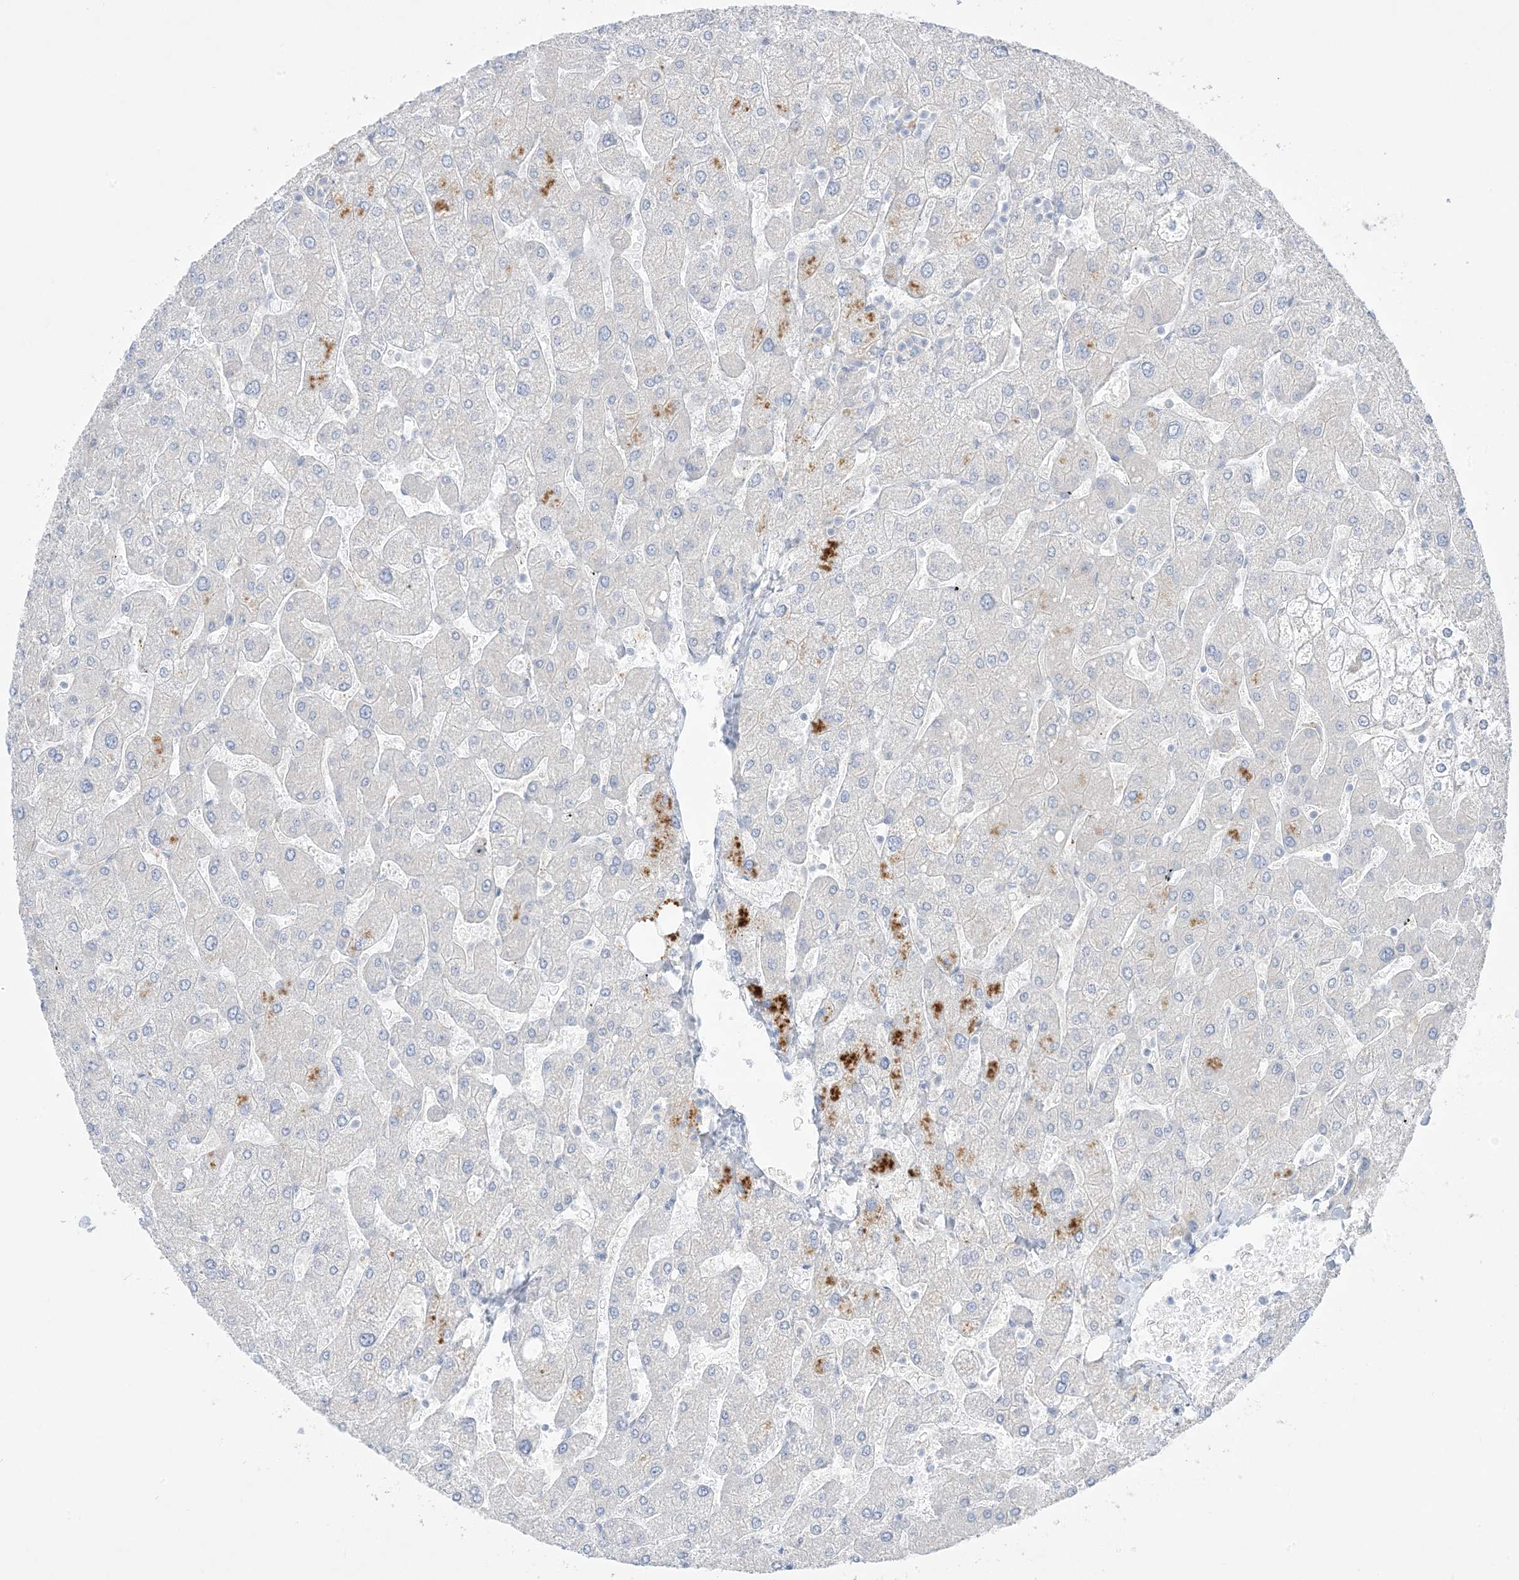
{"staining": {"intensity": "negative", "quantity": "none", "location": "none"}, "tissue": "liver", "cell_type": "Cholangiocytes", "image_type": "normal", "snomed": [{"axis": "morphology", "description": "Normal tissue, NOS"}, {"axis": "topography", "description": "Liver"}], "caption": "An immunohistochemistry photomicrograph of unremarkable liver is shown. There is no staining in cholangiocytes of liver. (DAB (3,3'-diaminobenzidine) IHC with hematoxylin counter stain).", "gene": "FAM184A", "patient": {"sex": "male", "age": 55}}